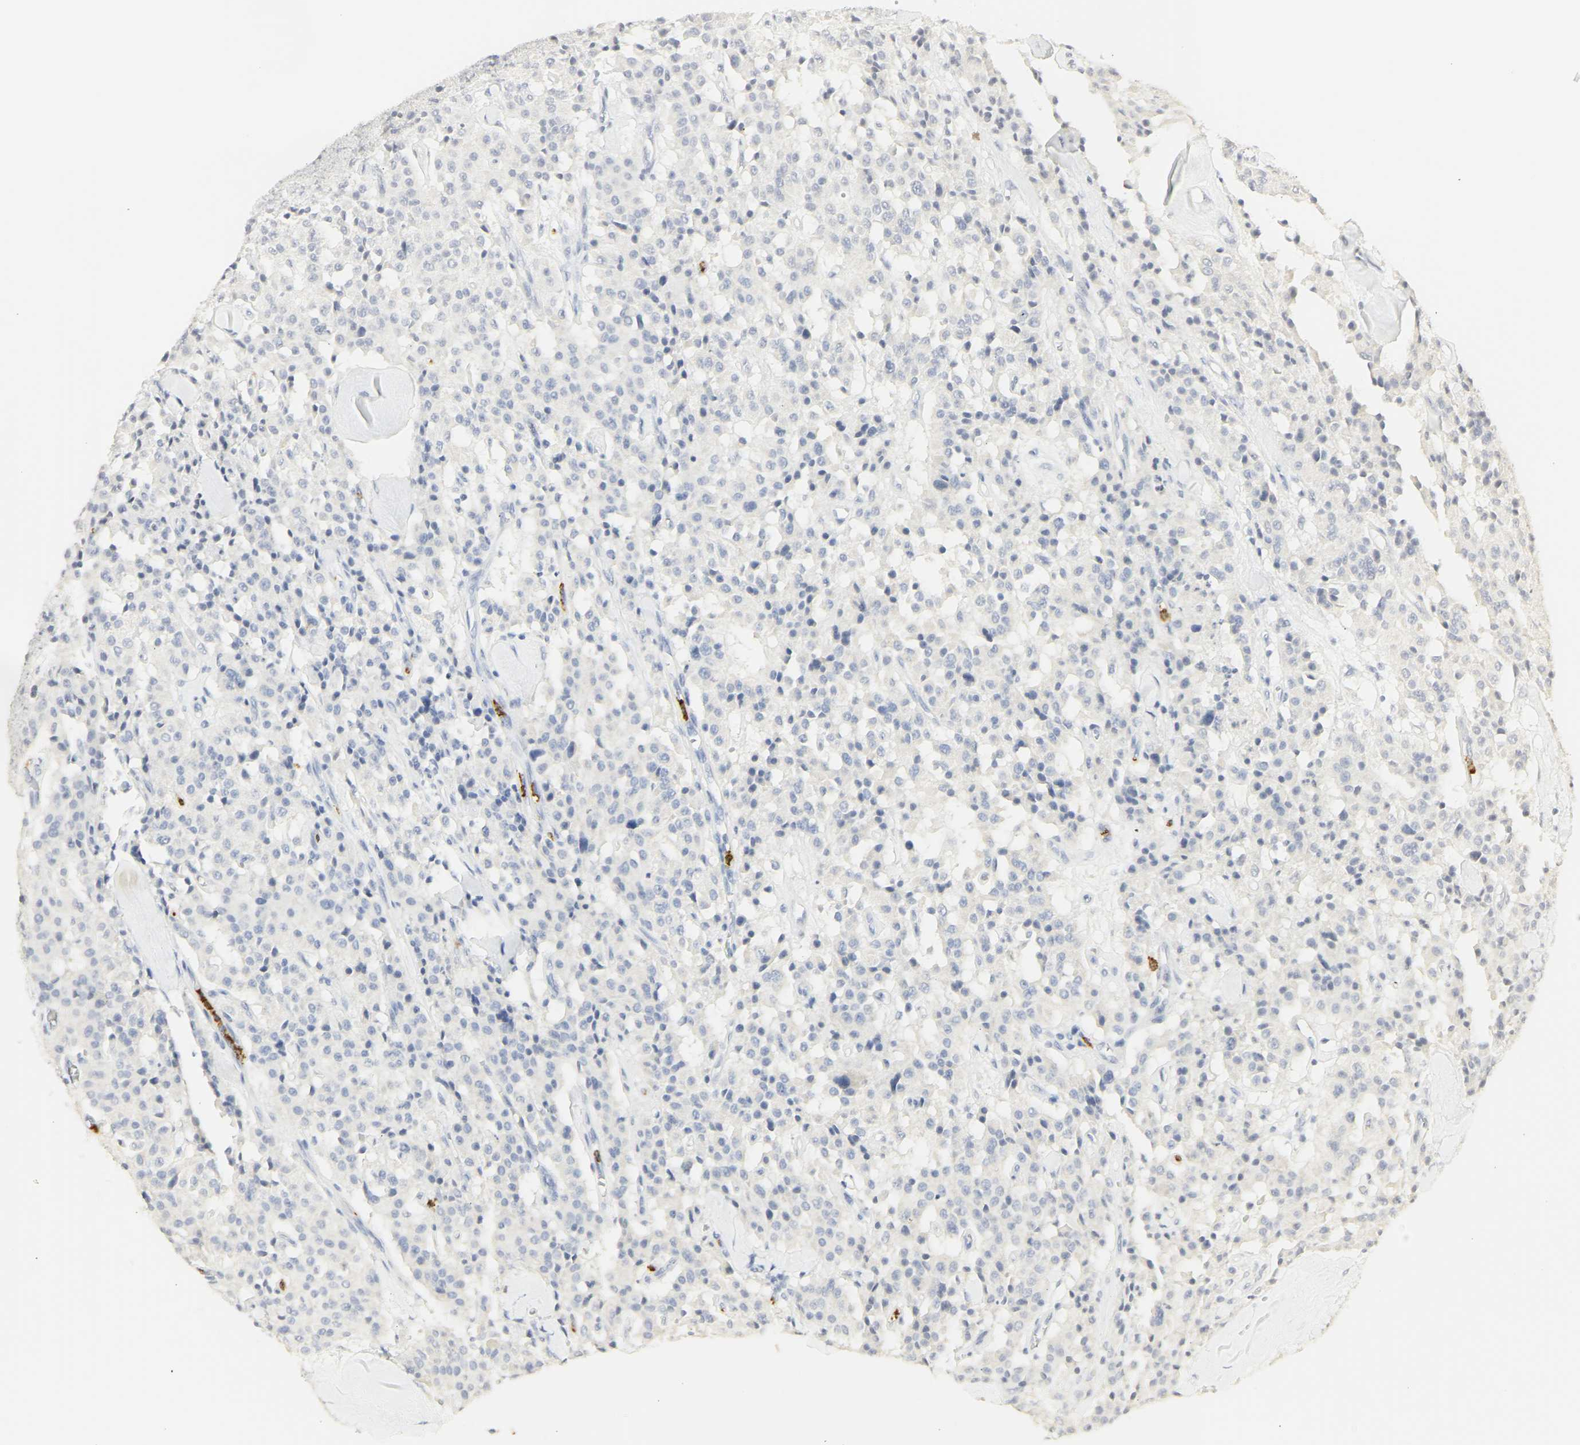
{"staining": {"intensity": "negative", "quantity": "none", "location": "none"}, "tissue": "carcinoid", "cell_type": "Tumor cells", "image_type": "cancer", "snomed": [{"axis": "morphology", "description": "Carcinoid, malignant, NOS"}, {"axis": "topography", "description": "Lung"}], "caption": "Immunohistochemistry micrograph of neoplastic tissue: human carcinoid stained with DAB (3,3'-diaminobenzidine) shows no significant protein expression in tumor cells.", "gene": "MPO", "patient": {"sex": "male", "age": 30}}